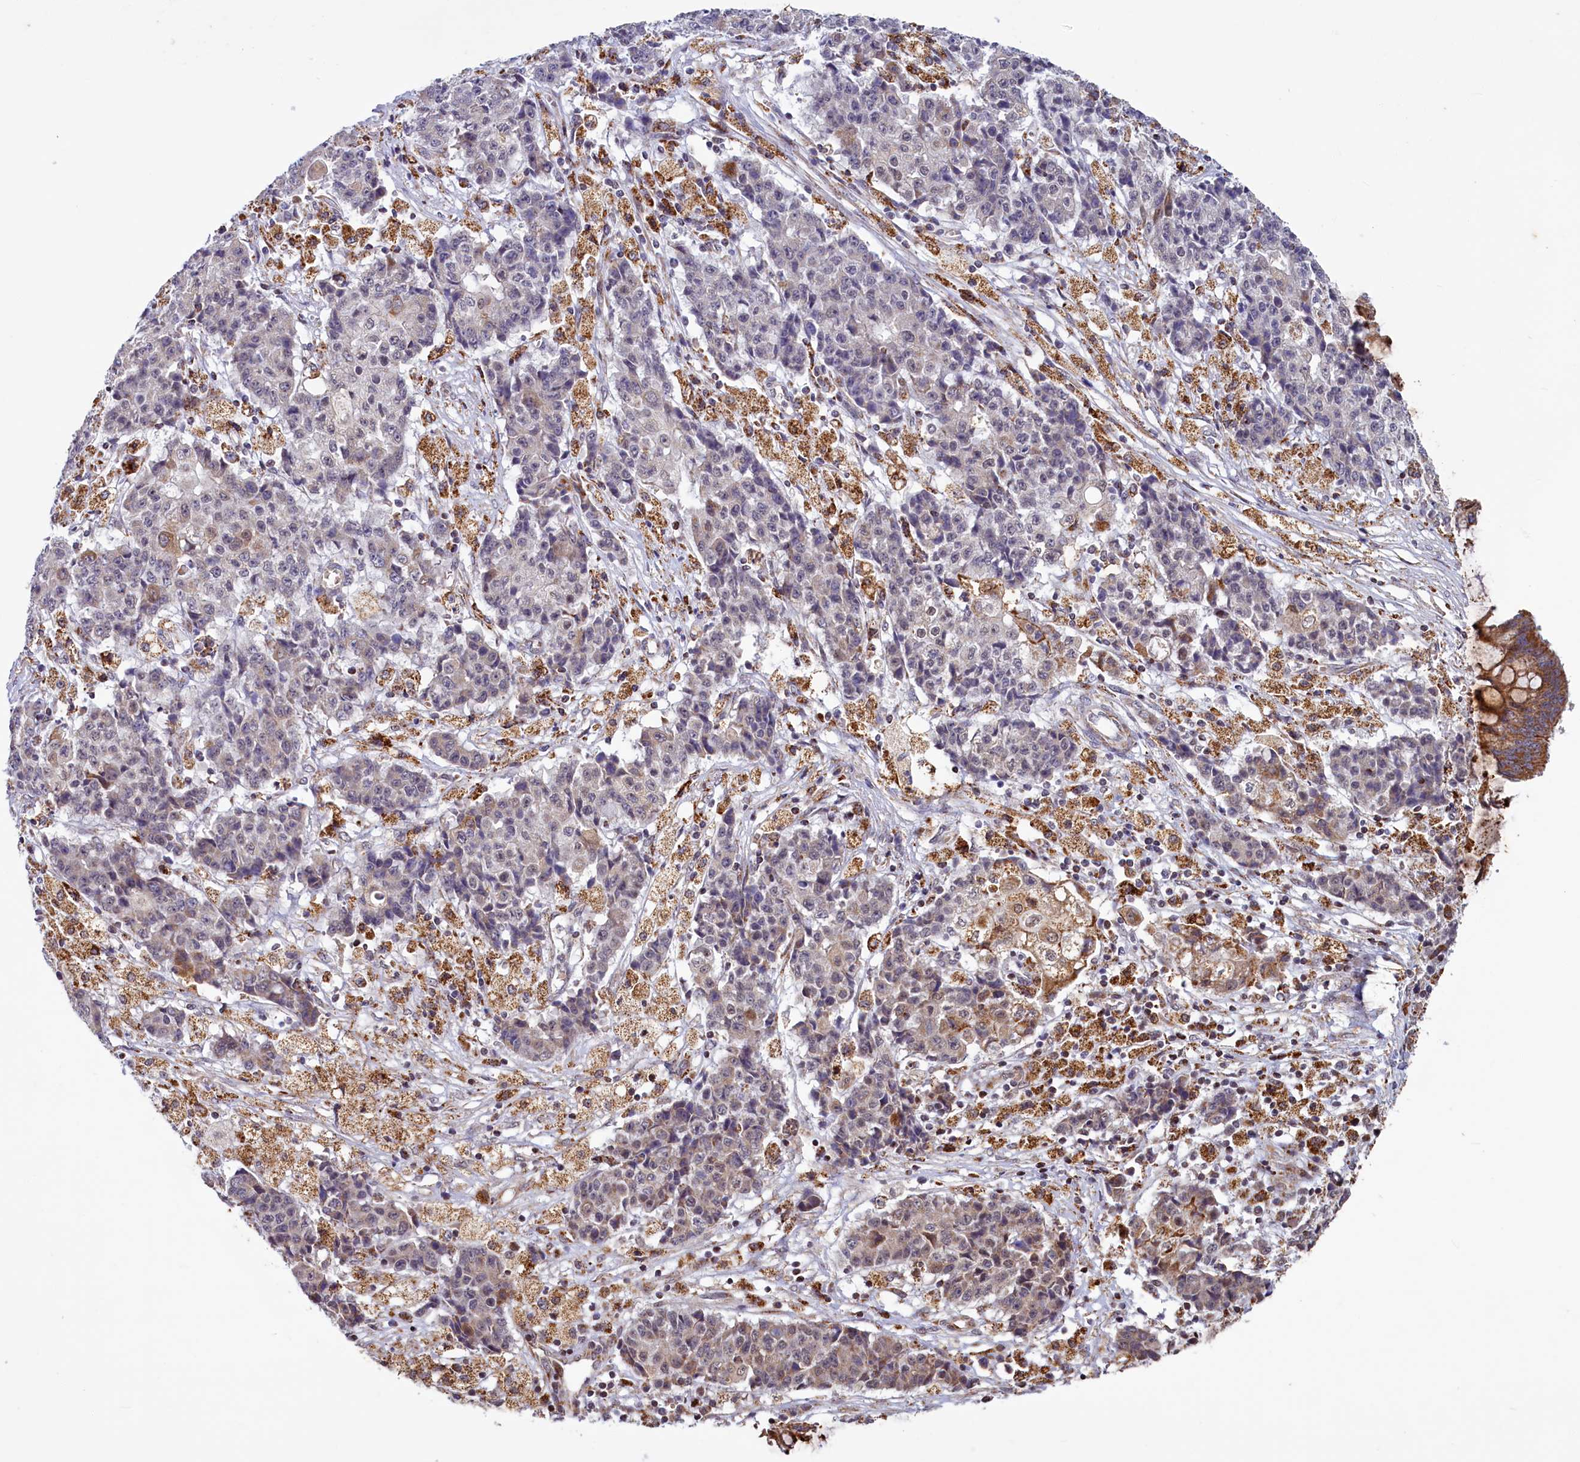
{"staining": {"intensity": "negative", "quantity": "none", "location": "none"}, "tissue": "ovarian cancer", "cell_type": "Tumor cells", "image_type": "cancer", "snomed": [{"axis": "morphology", "description": "Carcinoma, endometroid"}, {"axis": "topography", "description": "Ovary"}], "caption": "A high-resolution photomicrograph shows IHC staining of ovarian cancer, which reveals no significant staining in tumor cells.", "gene": "DYNC2H1", "patient": {"sex": "female", "age": 42}}